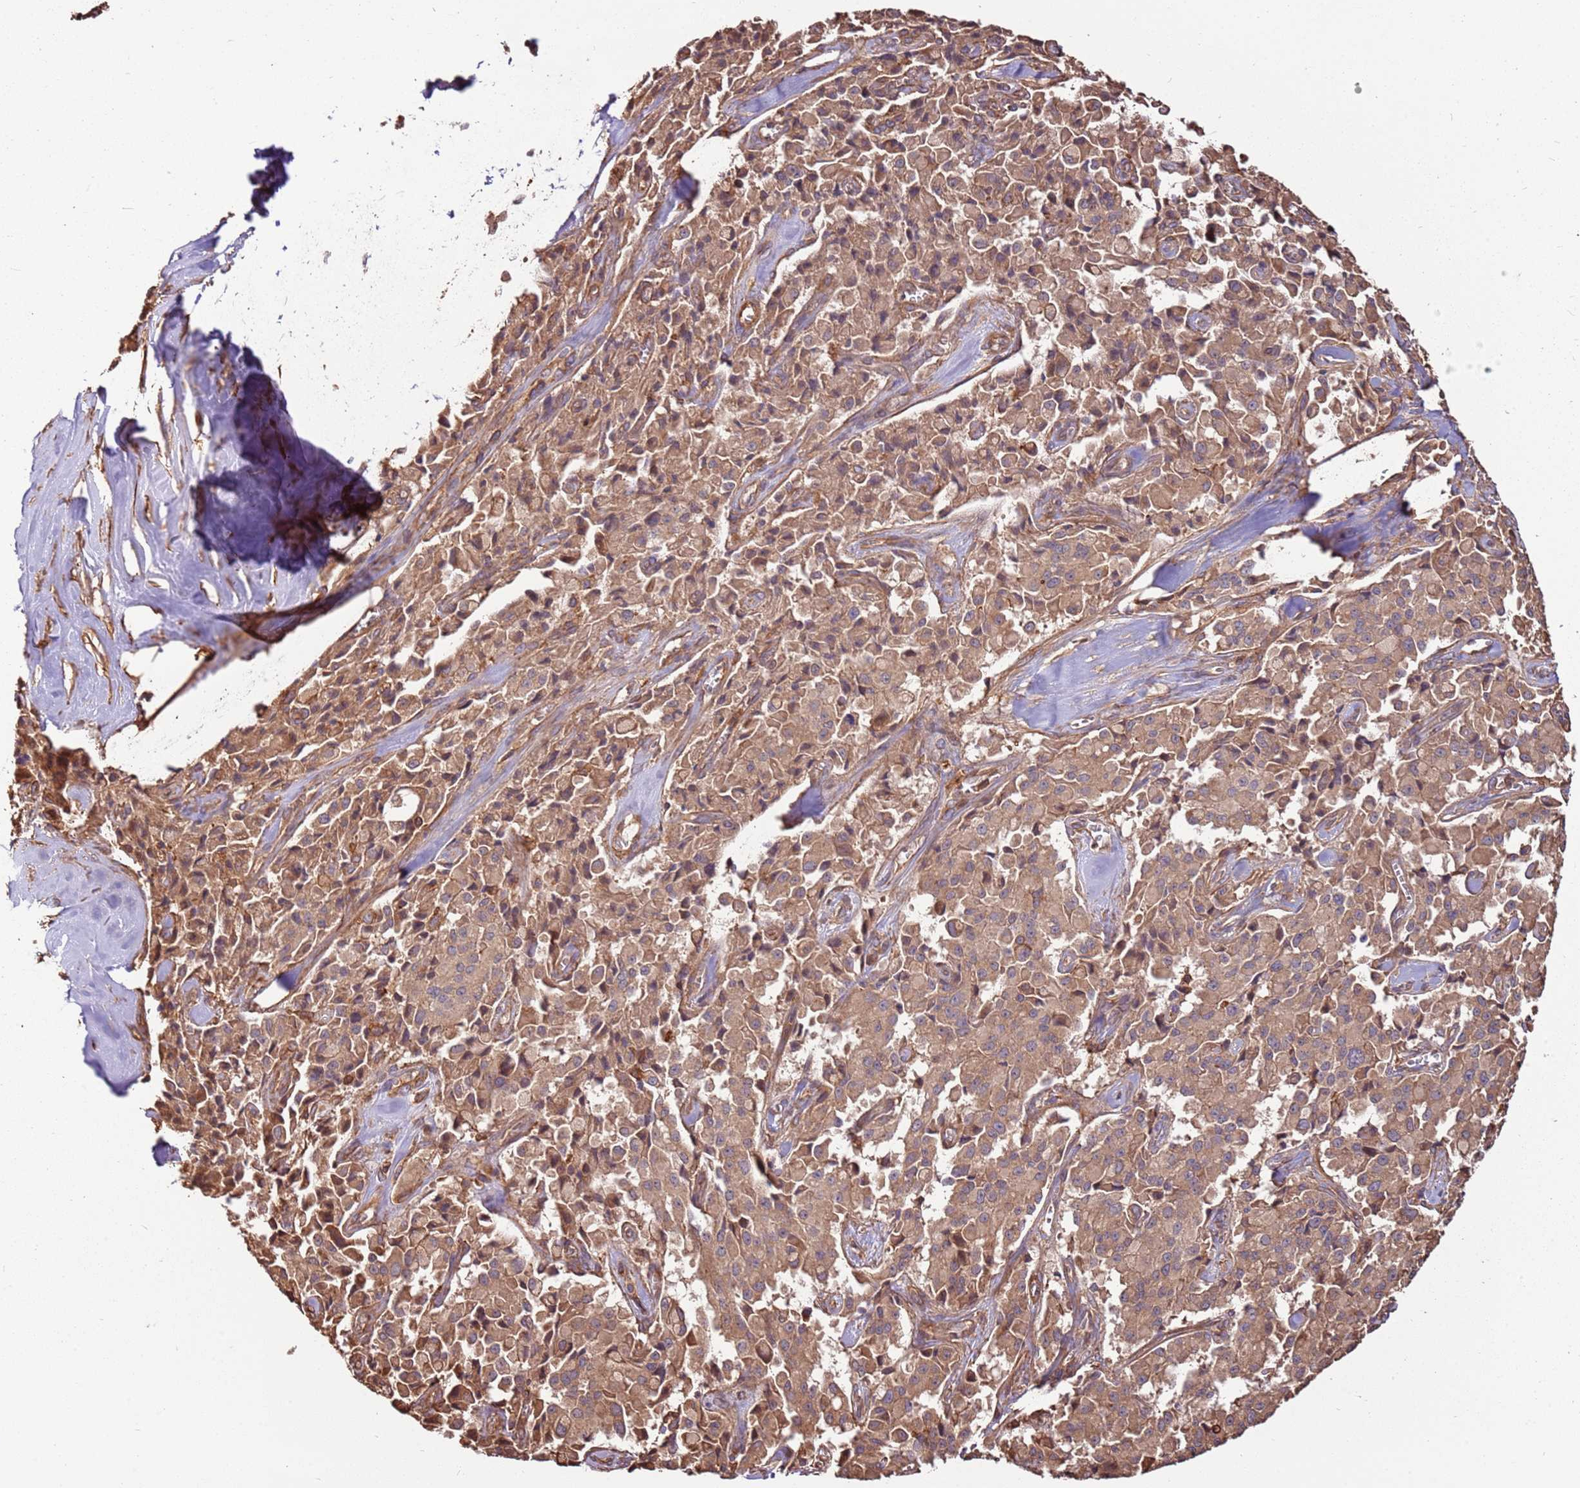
{"staining": {"intensity": "moderate", "quantity": ">75%", "location": "cytoplasmic/membranous"}, "tissue": "pancreatic cancer", "cell_type": "Tumor cells", "image_type": "cancer", "snomed": [{"axis": "morphology", "description": "Adenocarcinoma, NOS"}, {"axis": "topography", "description": "Pancreas"}], "caption": "About >75% of tumor cells in human pancreatic cancer (adenocarcinoma) reveal moderate cytoplasmic/membranous protein positivity as visualized by brown immunohistochemical staining.", "gene": "ACVR2A", "patient": {"sex": "male", "age": 65}}